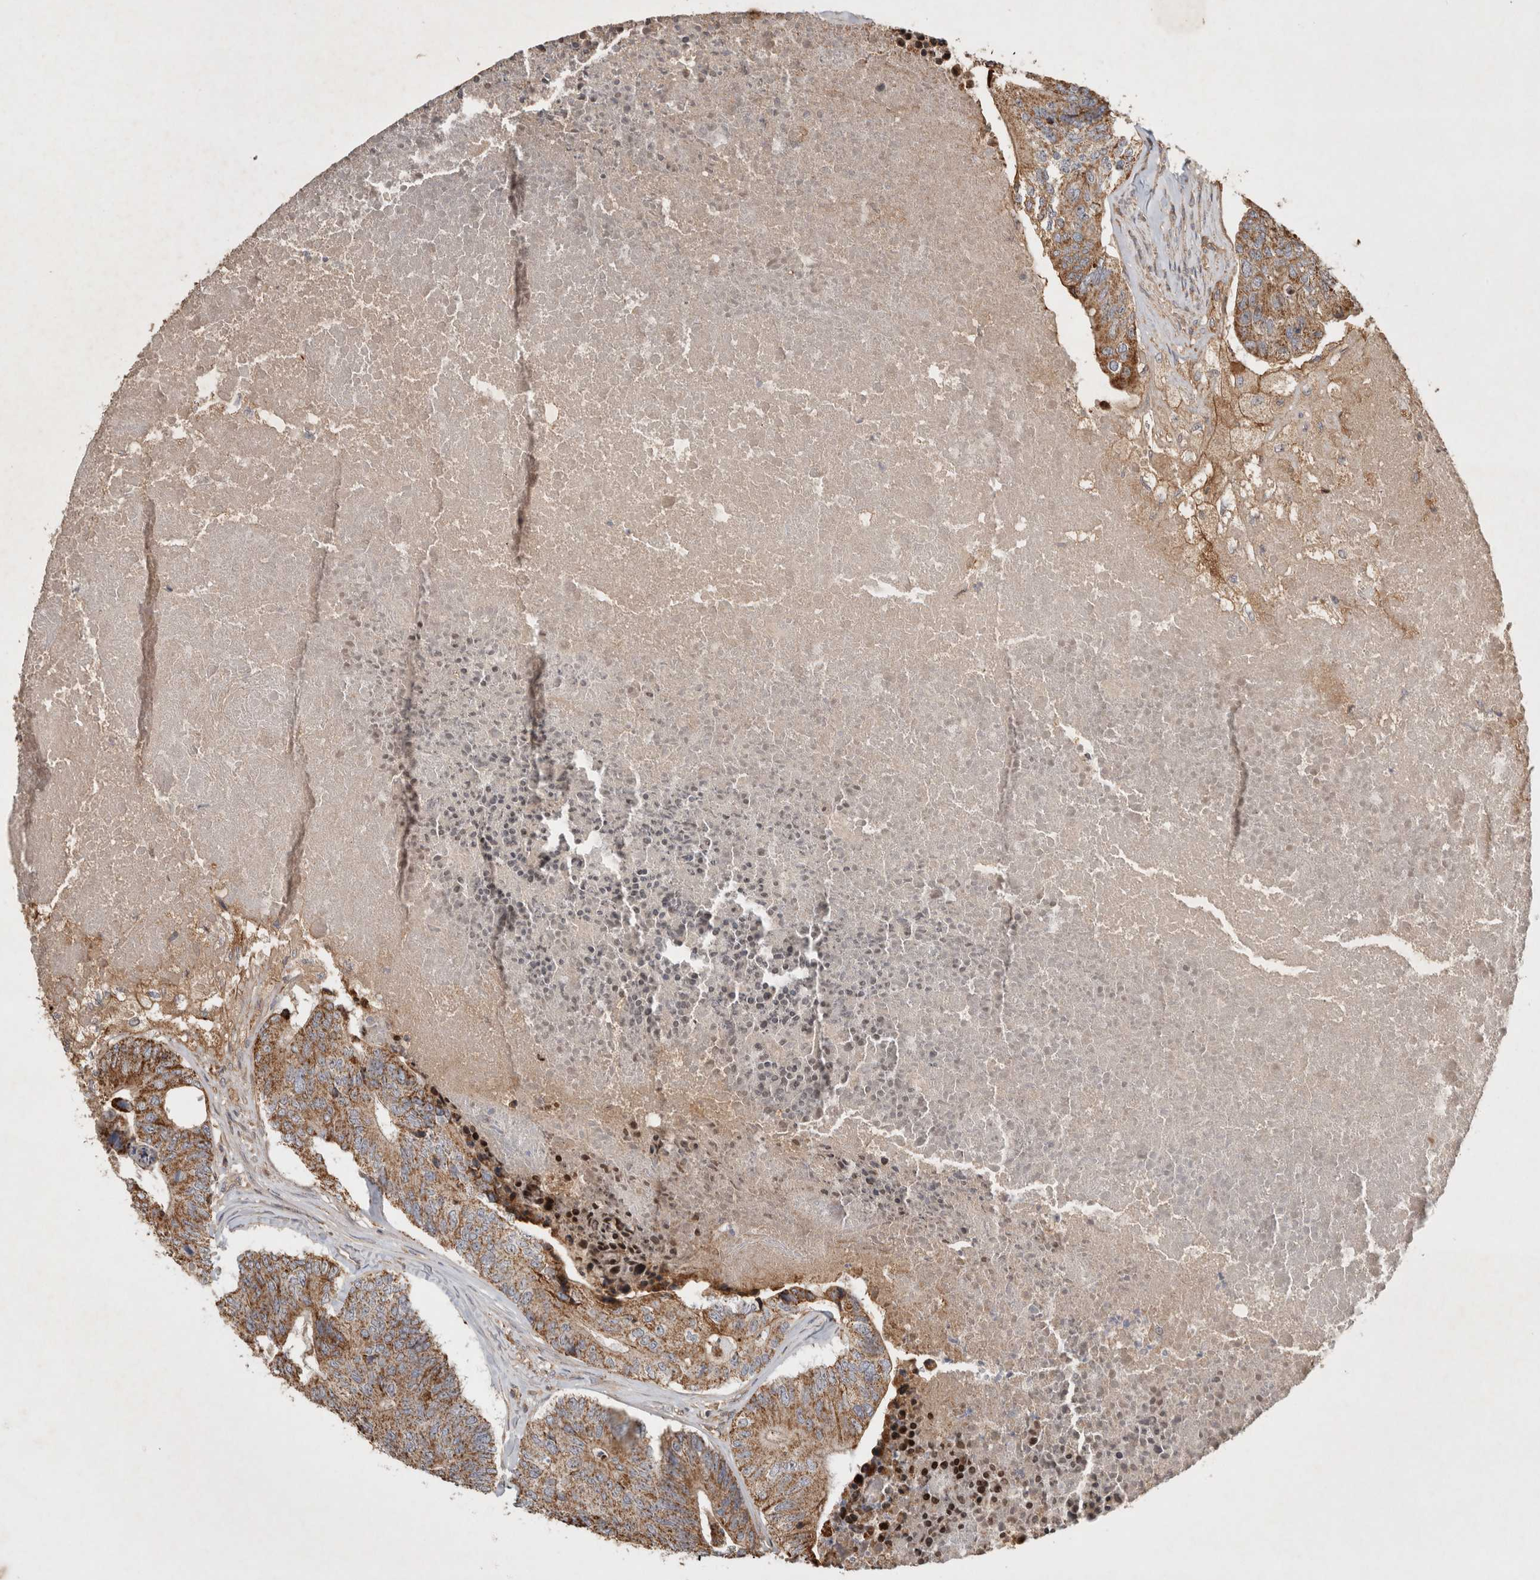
{"staining": {"intensity": "moderate", "quantity": ">75%", "location": "cytoplasmic/membranous"}, "tissue": "colorectal cancer", "cell_type": "Tumor cells", "image_type": "cancer", "snomed": [{"axis": "morphology", "description": "Adenocarcinoma, NOS"}, {"axis": "topography", "description": "Colon"}], "caption": "Immunohistochemistry (IHC) (DAB (3,3'-diaminobenzidine)) staining of human colorectal adenocarcinoma exhibits moderate cytoplasmic/membranous protein expression in approximately >75% of tumor cells.", "gene": "SERAC1", "patient": {"sex": "female", "age": 67}}